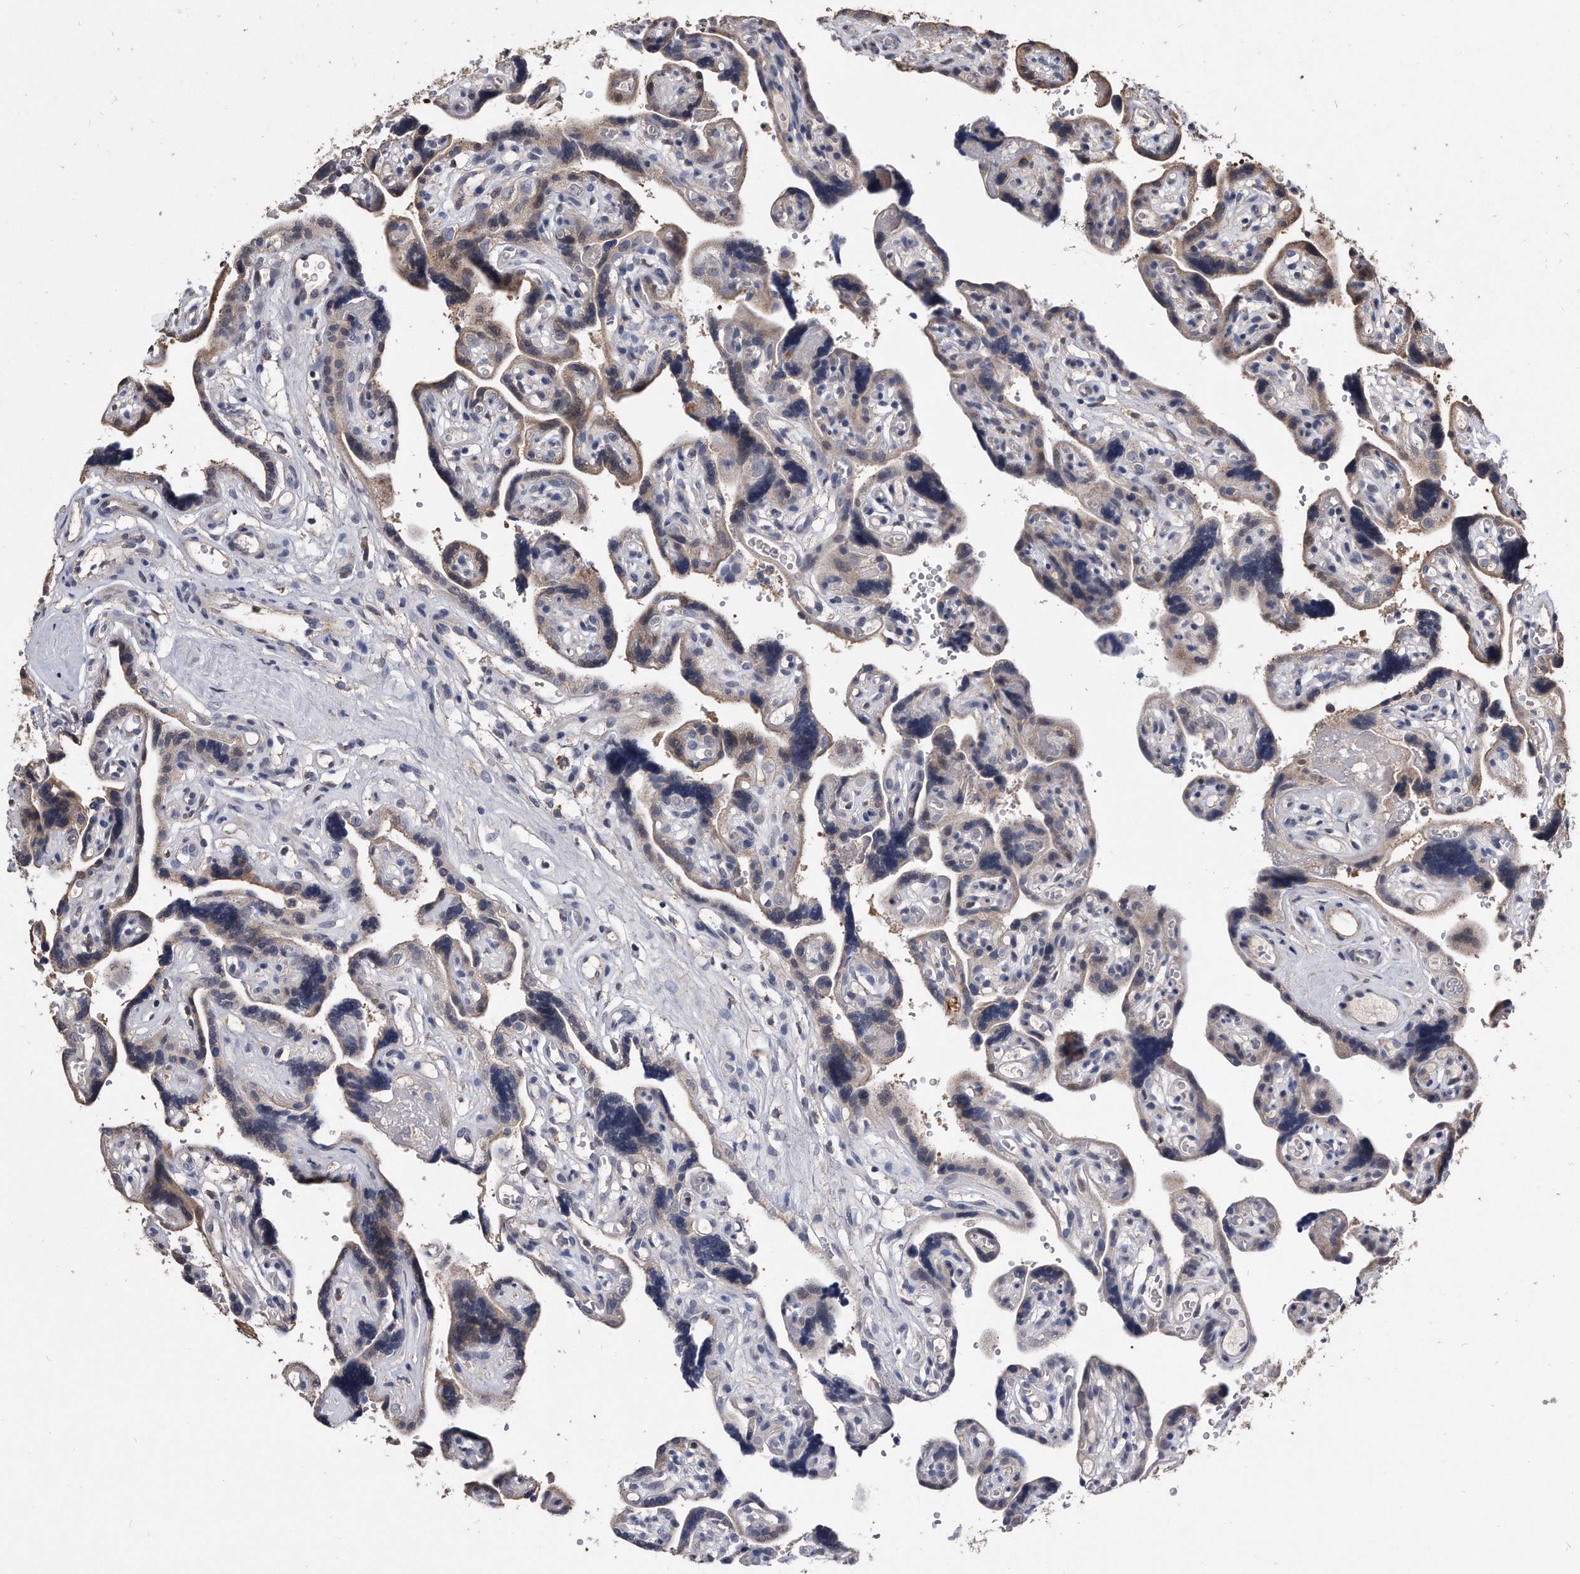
{"staining": {"intensity": "moderate", "quantity": "25%-75%", "location": "cytoplasmic/membranous"}, "tissue": "placenta", "cell_type": "Decidual cells", "image_type": "normal", "snomed": [{"axis": "morphology", "description": "Normal tissue, NOS"}, {"axis": "topography", "description": "Placenta"}], "caption": "Benign placenta reveals moderate cytoplasmic/membranous staining in approximately 25%-75% of decidual cells, visualized by immunohistochemistry.", "gene": "IL20RA", "patient": {"sex": "female", "age": 30}}